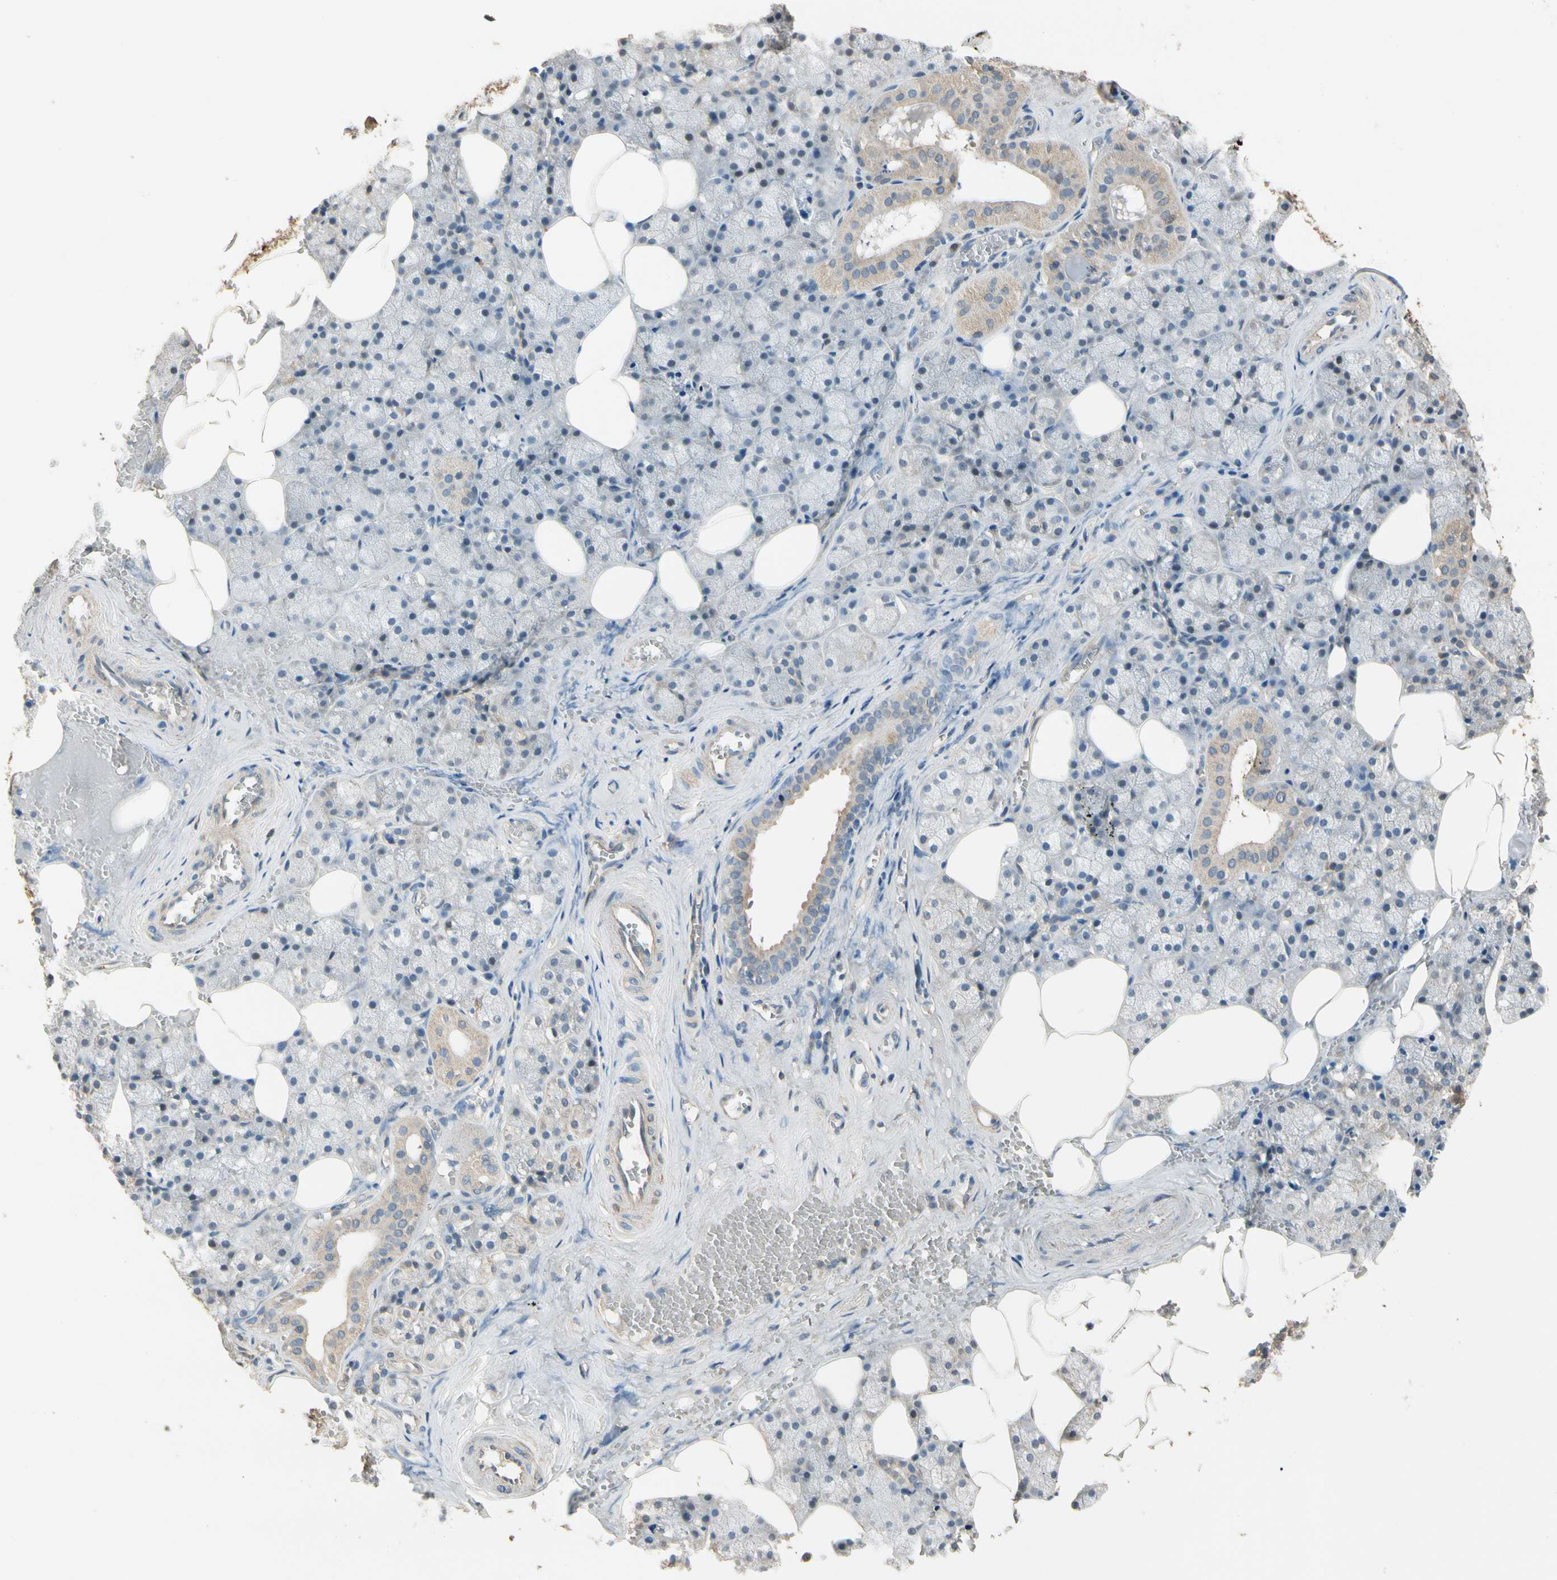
{"staining": {"intensity": "weak", "quantity": "25%-75%", "location": "cytoplasmic/membranous"}, "tissue": "salivary gland", "cell_type": "Glandular cells", "image_type": "normal", "snomed": [{"axis": "morphology", "description": "Normal tissue, NOS"}, {"axis": "topography", "description": "Salivary gland"}], "caption": "This histopathology image demonstrates immunohistochemistry staining of normal human salivary gland, with low weak cytoplasmic/membranous staining in about 25%-75% of glandular cells.", "gene": "CDH6", "patient": {"sex": "male", "age": 62}}